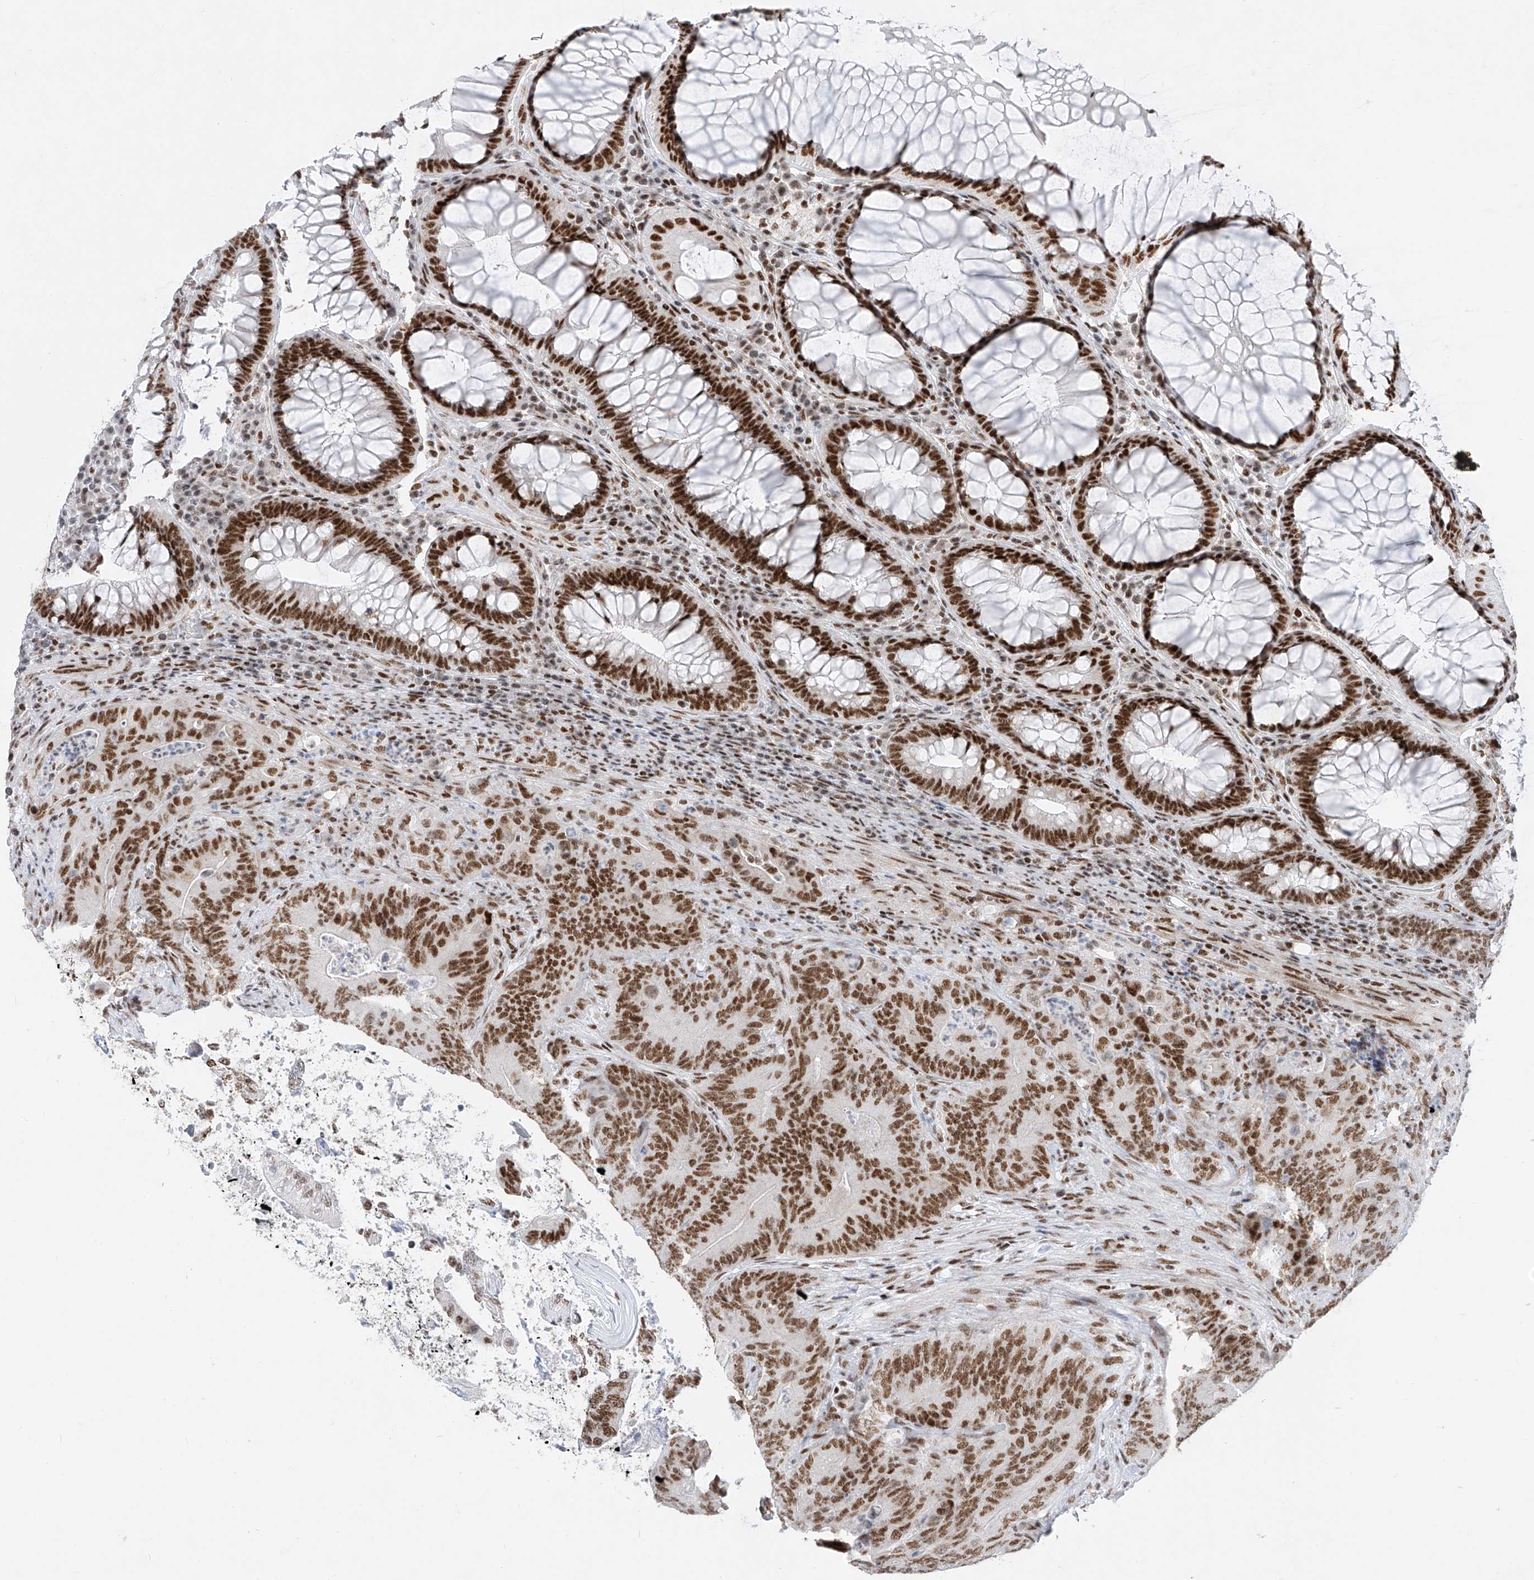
{"staining": {"intensity": "moderate", "quantity": ">75%", "location": "nuclear"}, "tissue": "colorectal cancer", "cell_type": "Tumor cells", "image_type": "cancer", "snomed": [{"axis": "morphology", "description": "Normal tissue, NOS"}, {"axis": "topography", "description": "Colon"}], "caption": "Brown immunohistochemical staining in human colorectal cancer displays moderate nuclear staining in about >75% of tumor cells.", "gene": "TAF4", "patient": {"sex": "female", "age": 82}}